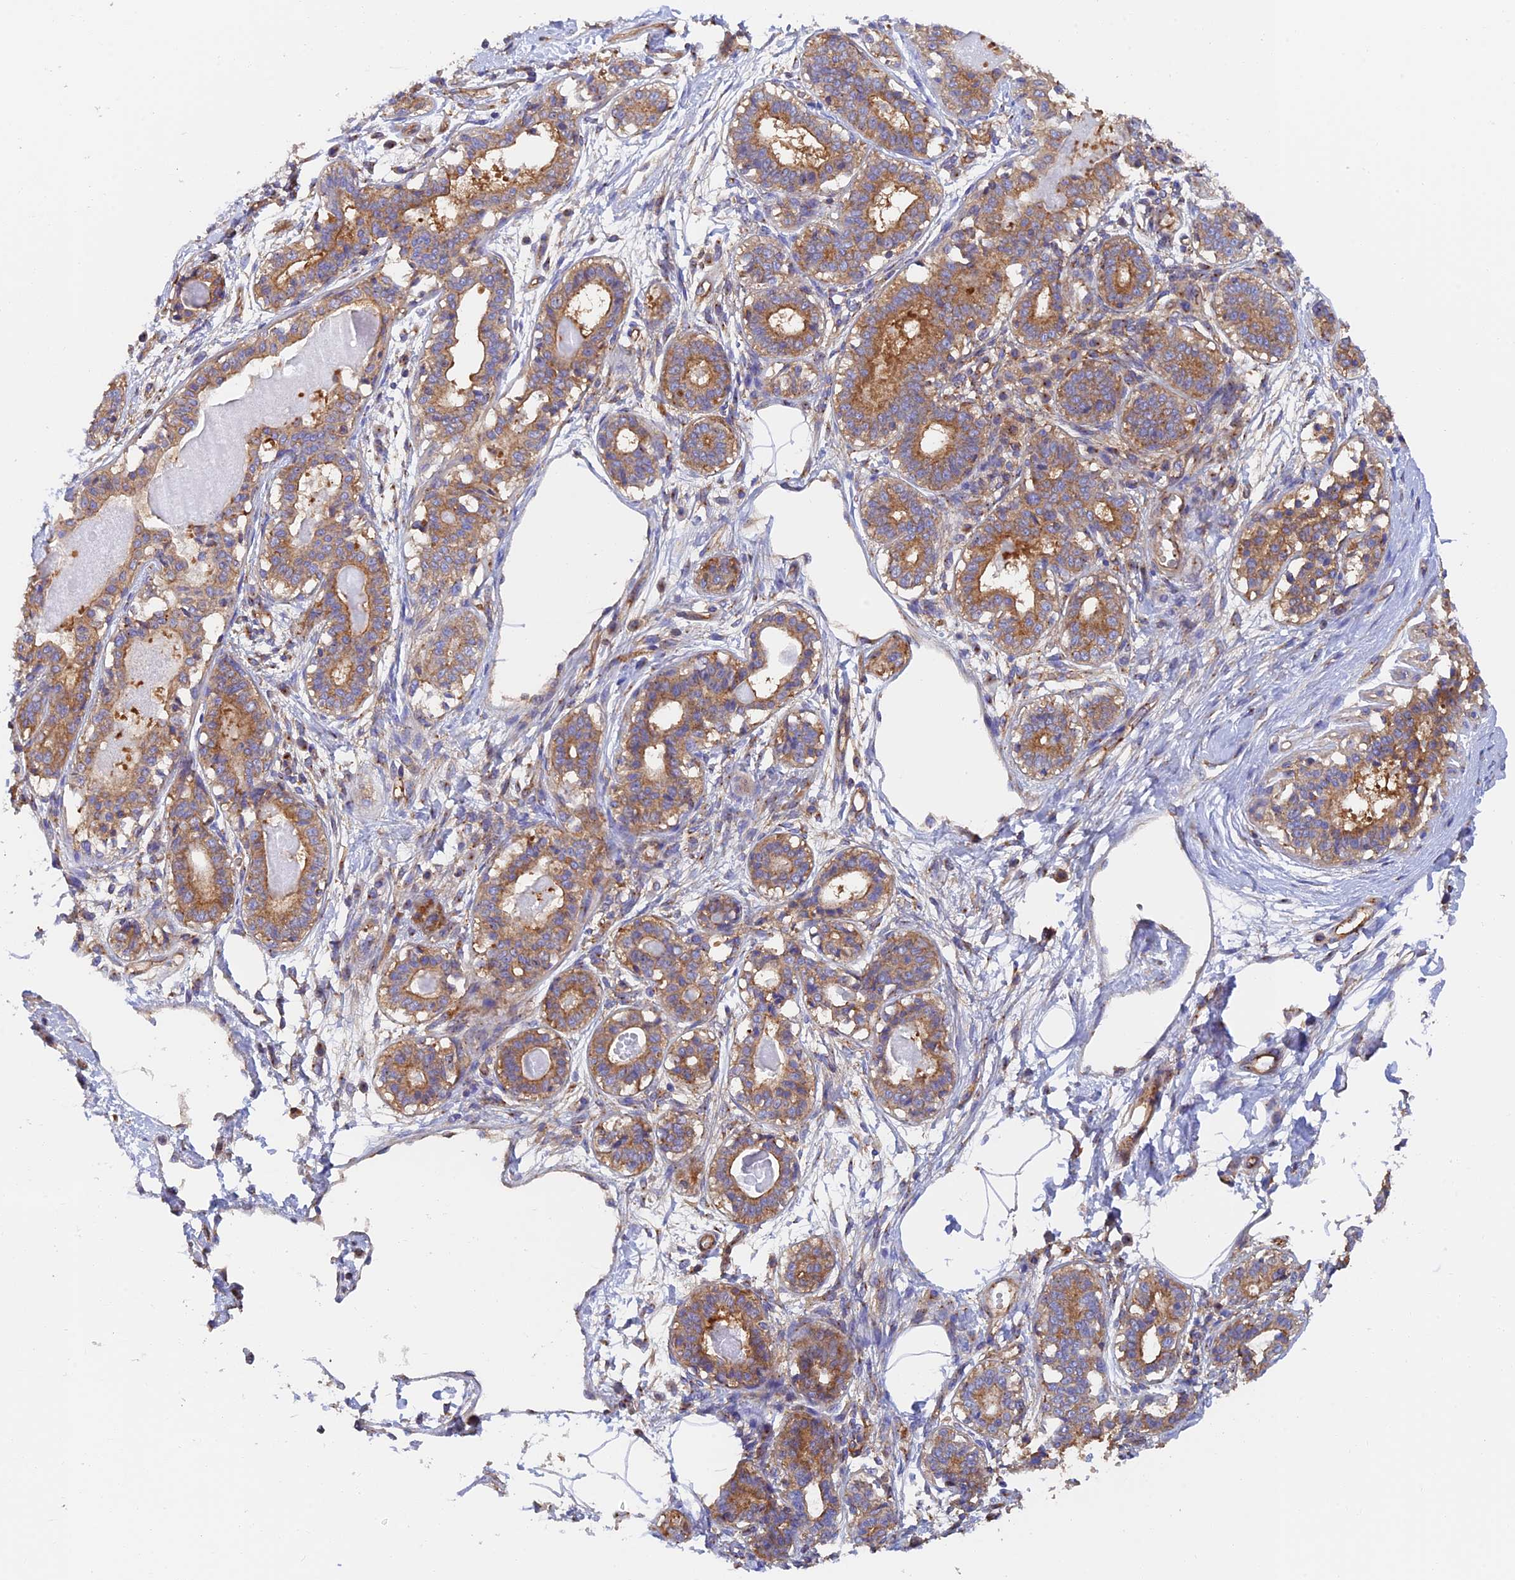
{"staining": {"intensity": "negative", "quantity": "none", "location": "none"}, "tissue": "breast", "cell_type": "Adipocytes", "image_type": "normal", "snomed": [{"axis": "morphology", "description": "Normal tissue, NOS"}, {"axis": "topography", "description": "Breast"}], "caption": "Immunohistochemistry histopathology image of unremarkable human breast stained for a protein (brown), which shows no expression in adipocytes.", "gene": "DCTN2", "patient": {"sex": "female", "age": 45}}